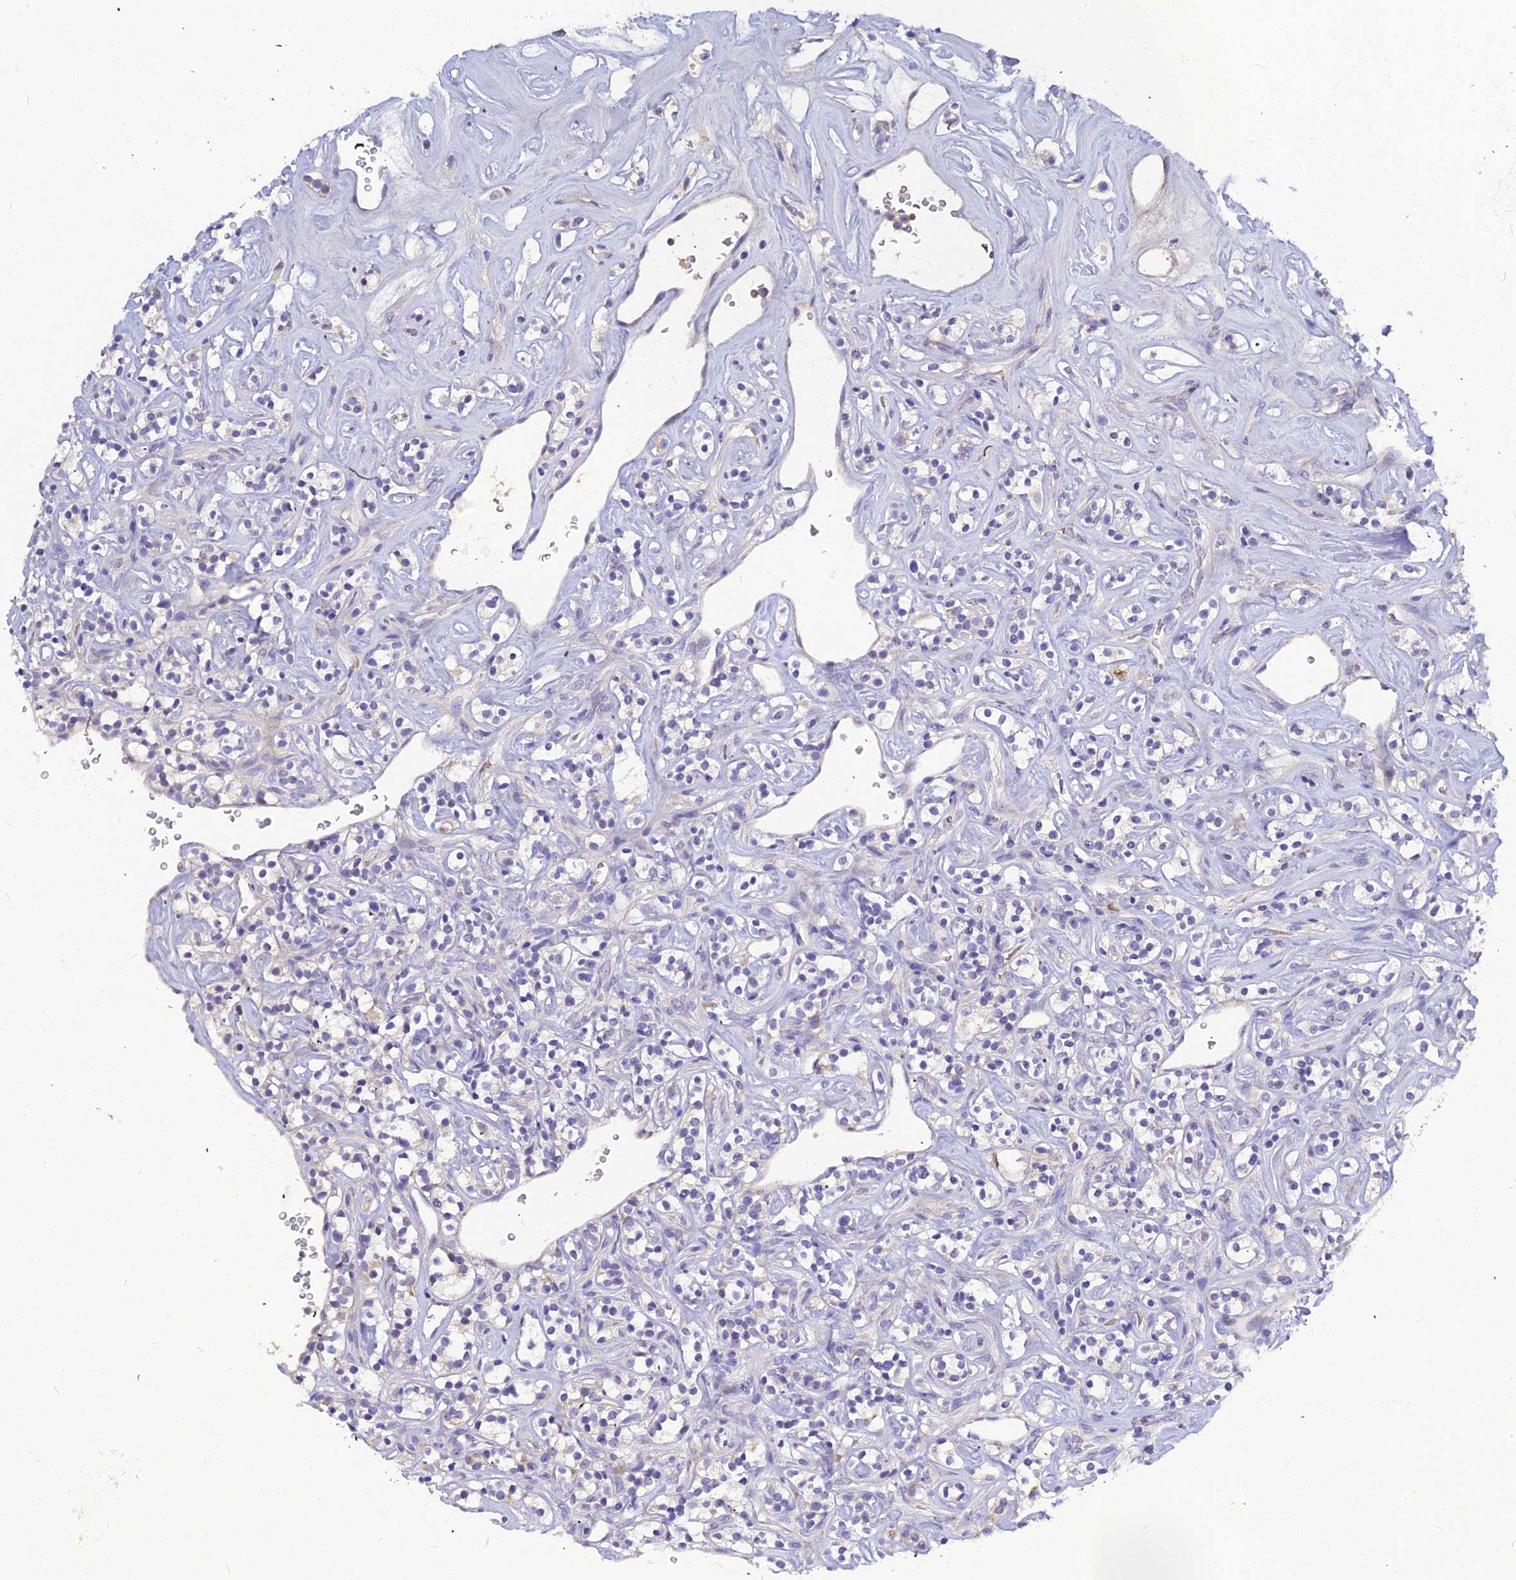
{"staining": {"intensity": "negative", "quantity": "none", "location": "none"}, "tissue": "renal cancer", "cell_type": "Tumor cells", "image_type": "cancer", "snomed": [{"axis": "morphology", "description": "Adenocarcinoma, NOS"}, {"axis": "topography", "description": "Kidney"}], "caption": "There is no significant staining in tumor cells of renal cancer (adenocarcinoma).", "gene": "DMRTA1", "patient": {"sex": "male", "age": 77}}